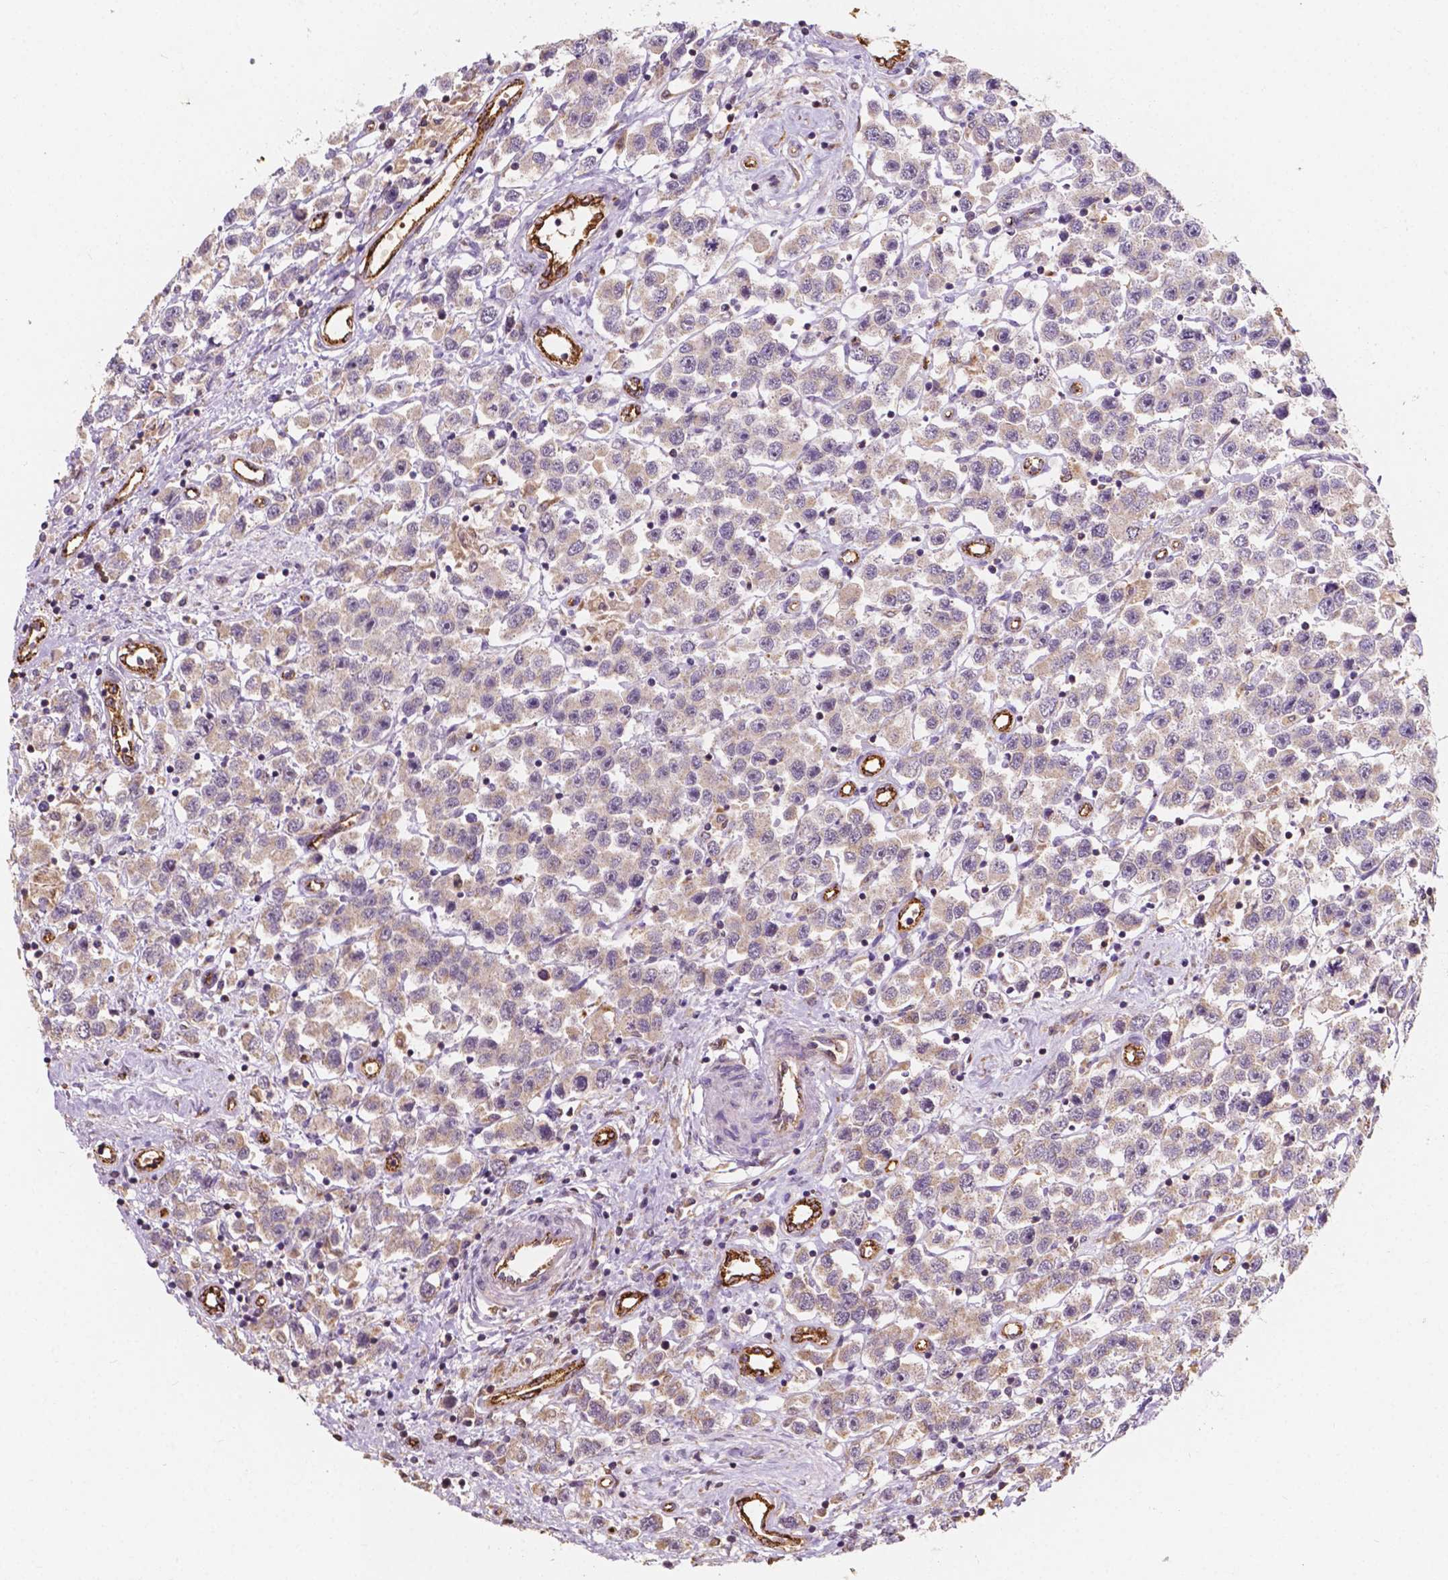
{"staining": {"intensity": "weak", "quantity": "<25%", "location": "cytoplasmic/membranous"}, "tissue": "testis cancer", "cell_type": "Tumor cells", "image_type": "cancer", "snomed": [{"axis": "morphology", "description": "Seminoma, NOS"}, {"axis": "topography", "description": "Testis"}], "caption": "Immunohistochemistry (IHC) histopathology image of neoplastic tissue: seminoma (testis) stained with DAB (3,3'-diaminobenzidine) reveals no significant protein expression in tumor cells.", "gene": "SLC22A4", "patient": {"sex": "male", "age": 45}}